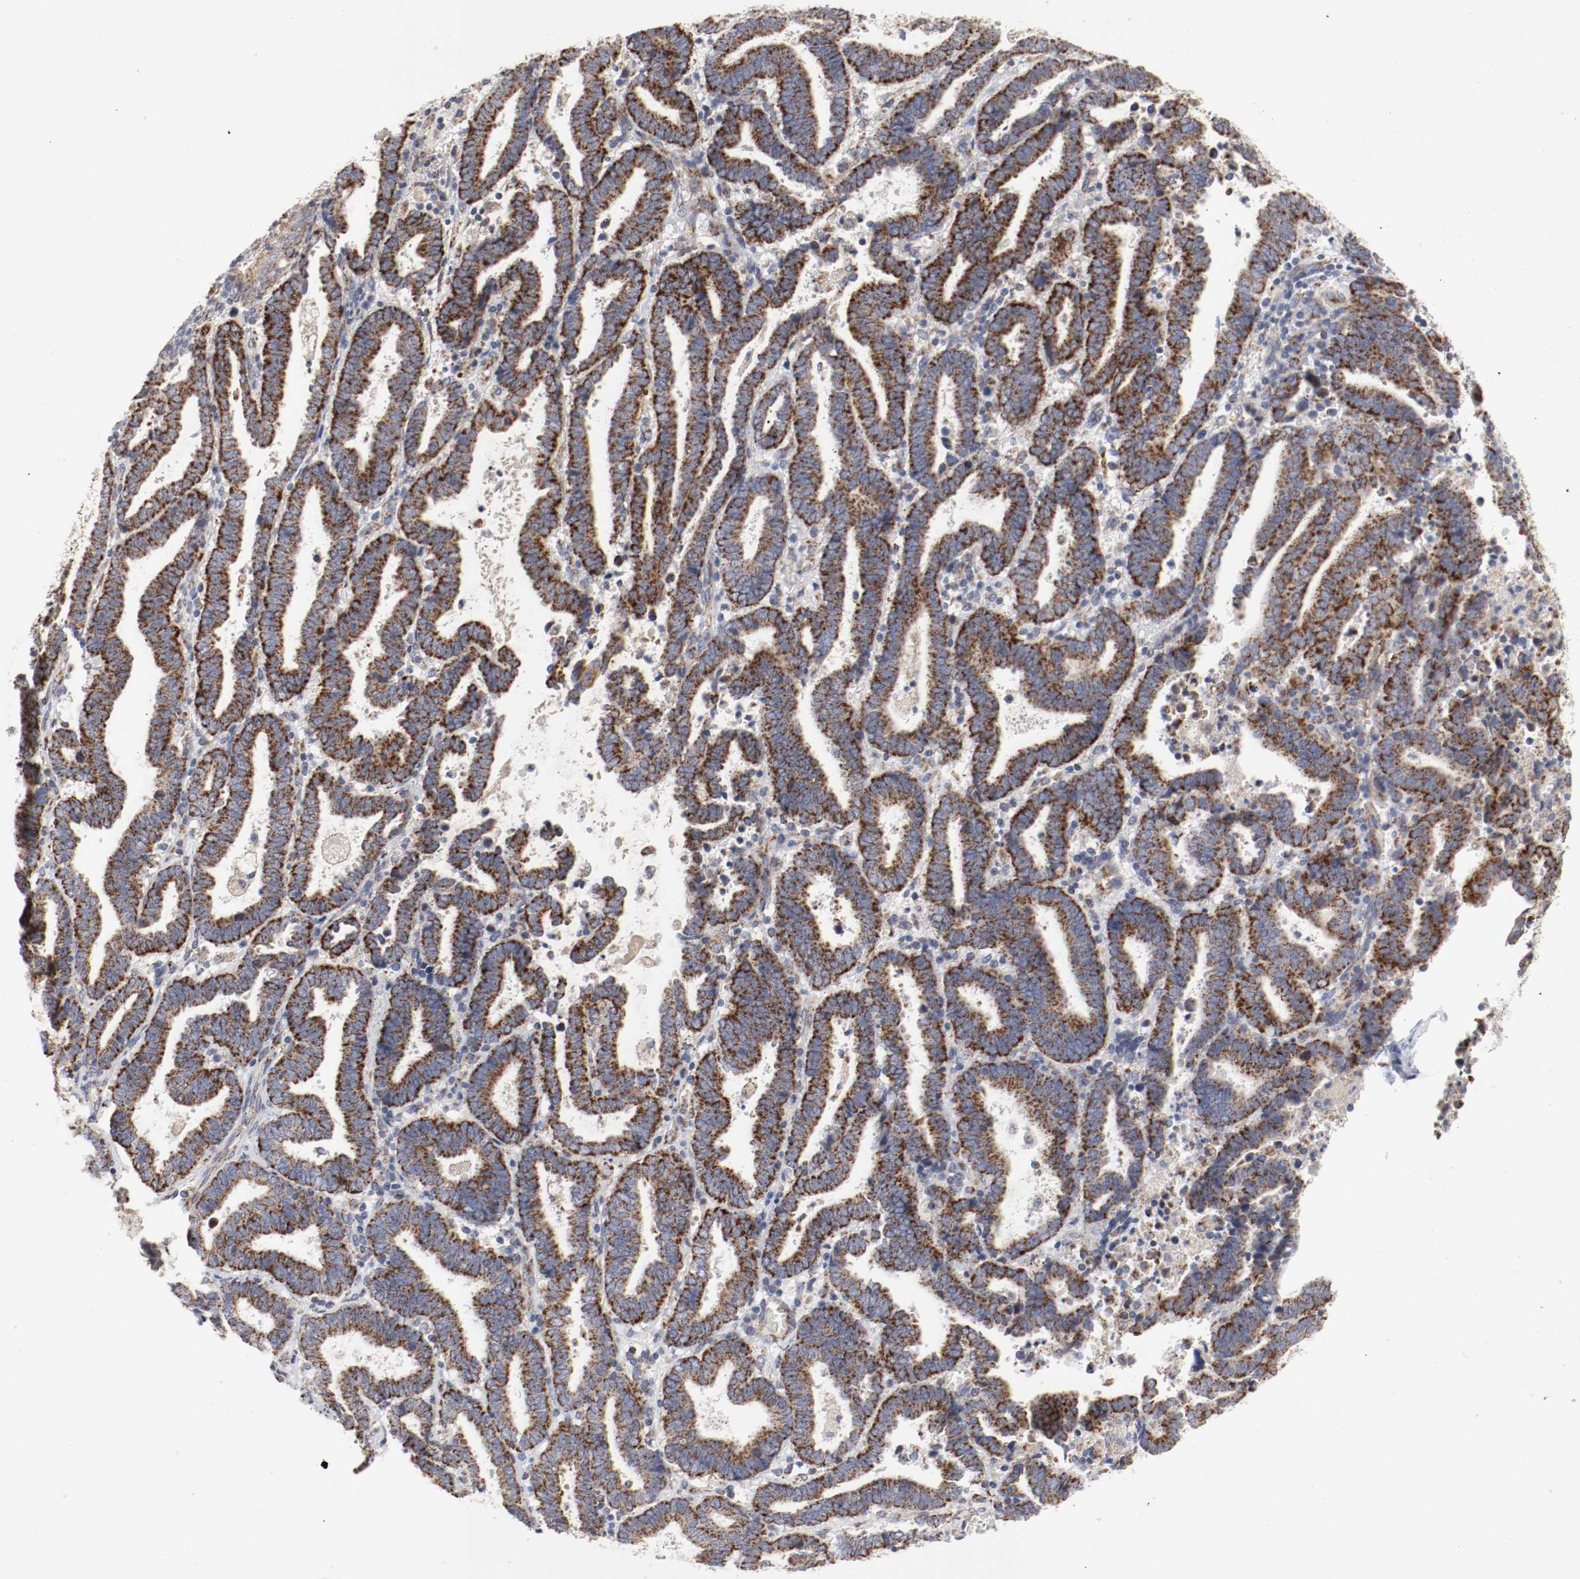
{"staining": {"intensity": "strong", "quantity": ">75%", "location": "cytoplasmic/membranous"}, "tissue": "endometrial cancer", "cell_type": "Tumor cells", "image_type": "cancer", "snomed": [{"axis": "morphology", "description": "Adenocarcinoma, NOS"}, {"axis": "topography", "description": "Uterus"}], "caption": "The micrograph displays staining of endometrial adenocarcinoma, revealing strong cytoplasmic/membranous protein positivity (brown color) within tumor cells.", "gene": "AFG3L2", "patient": {"sex": "female", "age": 83}}